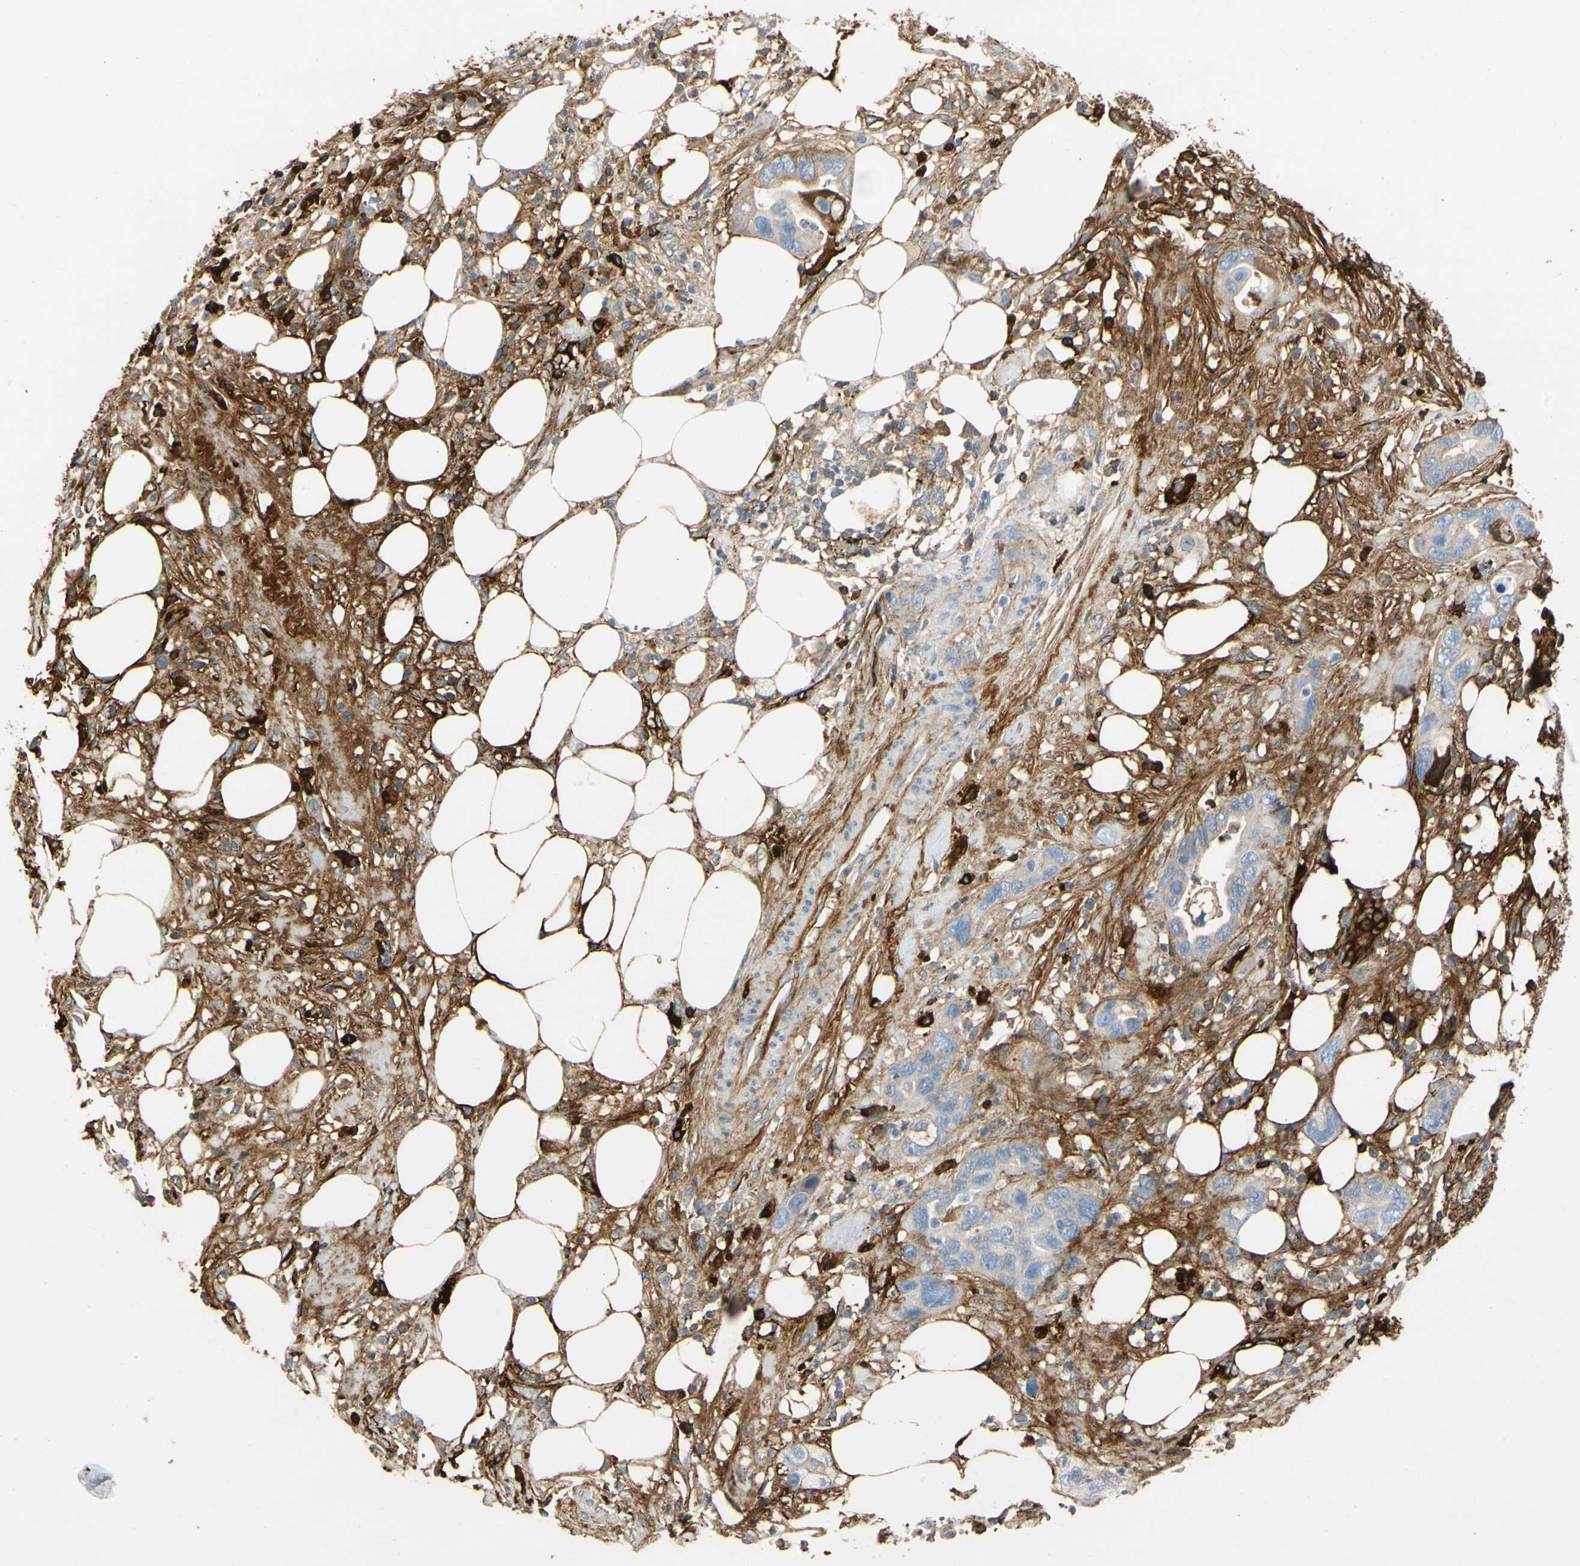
{"staining": {"intensity": "negative", "quantity": "none", "location": "none"}, "tissue": "pancreatic cancer", "cell_type": "Tumor cells", "image_type": "cancer", "snomed": [{"axis": "morphology", "description": "Adenocarcinoma, NOS"}, {"axis": "topography", "description": "Pancreas"}], "caption": "An image of human pancreatic cancer (adenocarcinoma) is negative for staining in tumor cells. (DAB immunohistochemistry visualized using brightfield microscopy, high magnification).", "gene": "FGB", "patient": {"sex": "female", "age": 71}}